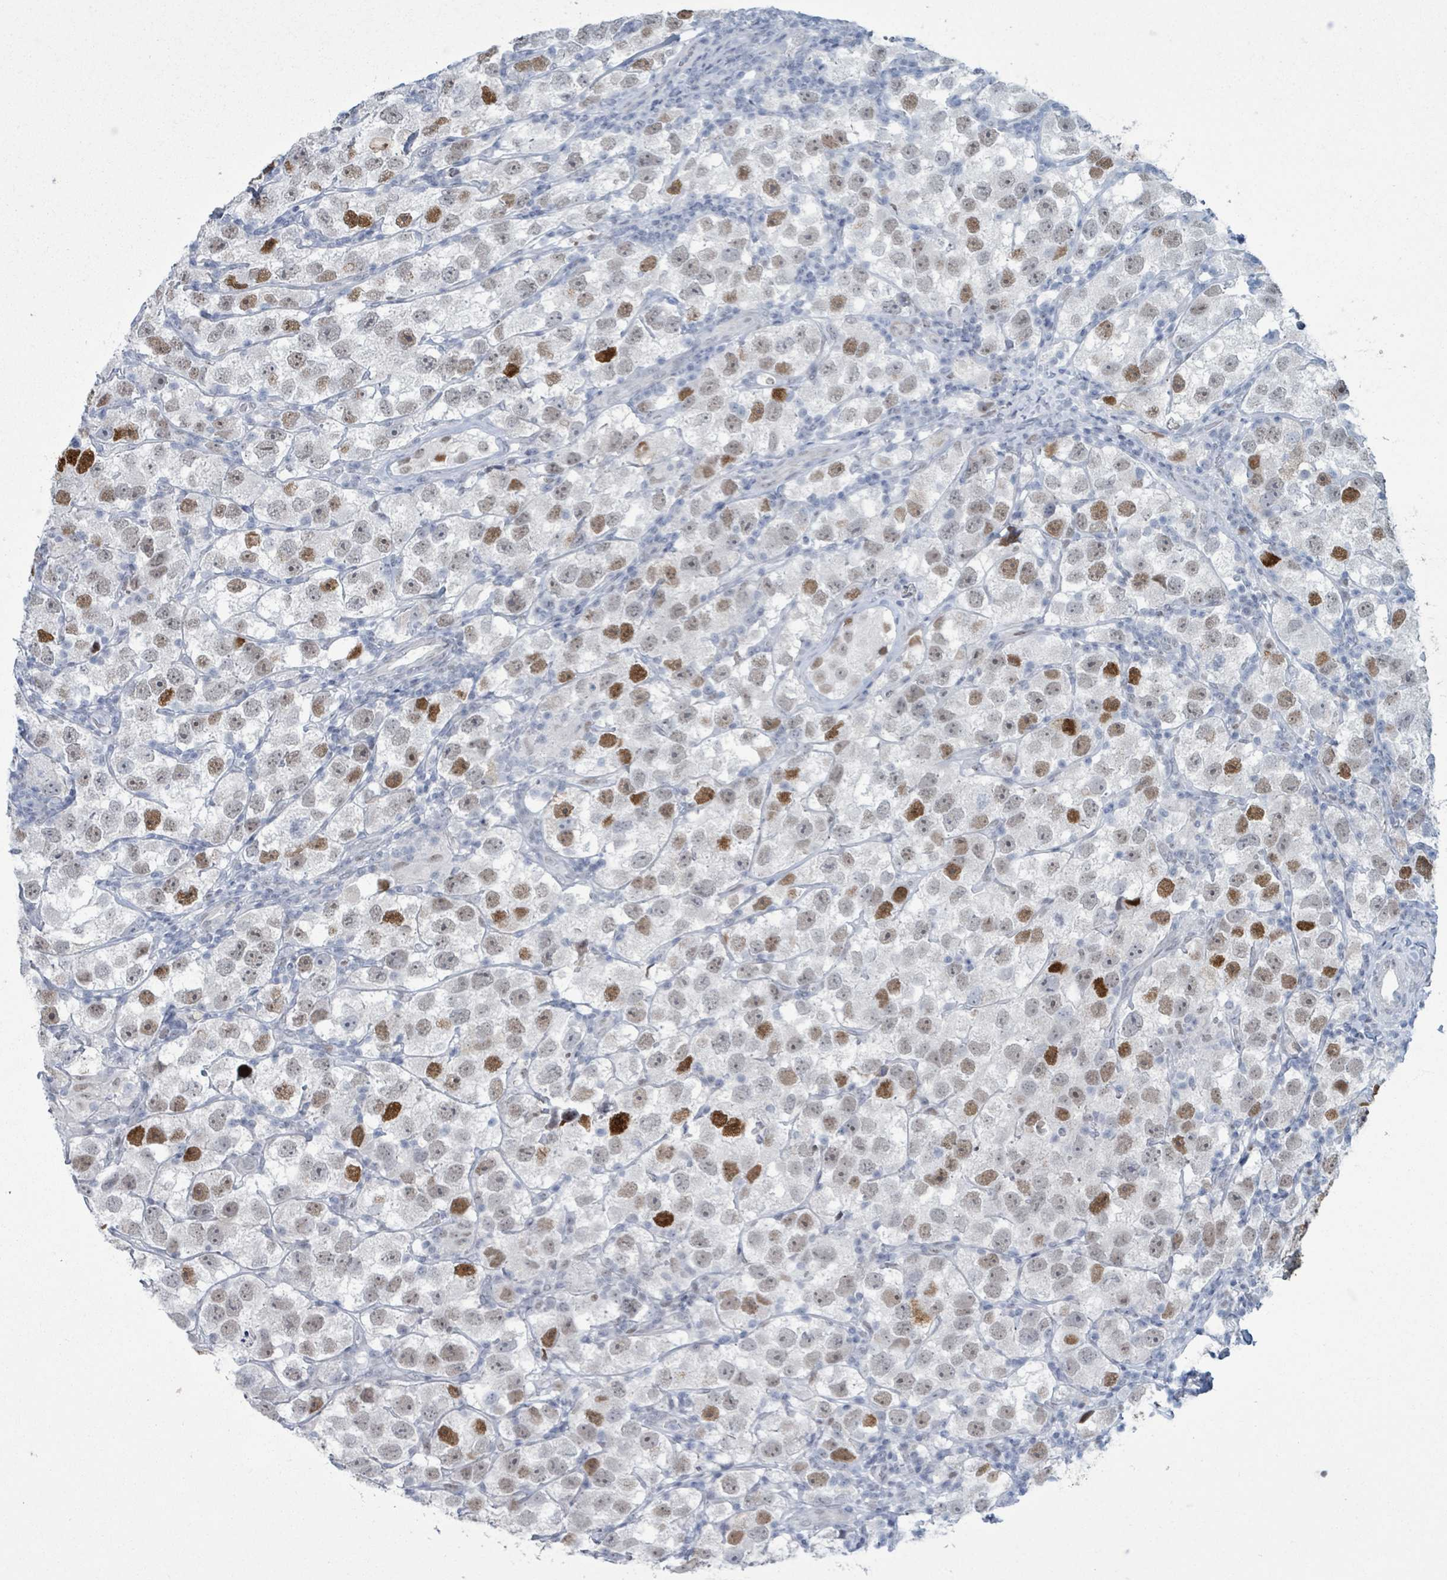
{"staining": {"intensity": "strong", "quantity": "<25%", "location": "nuclear"}, "tissue": "testis cancer", "cell_type": "Tumor cells", "image_type": "cancer", "snomed": [{"axis": "morphology", "description": "Seminoma, NOS"}, {"axis": "topography", "description": "Testis"}], "caption": "IHC photomicrograph of neoplastic tissue: human testis cancer stained using immunohistochemistry (IHC) reveals medium levels of strong protein expression localized specifically in the nuclear of tumor cells, appearing as a nuclear brown color.", "gene": "CT45A5", "patient": {"sex": "male", "age": 26}}